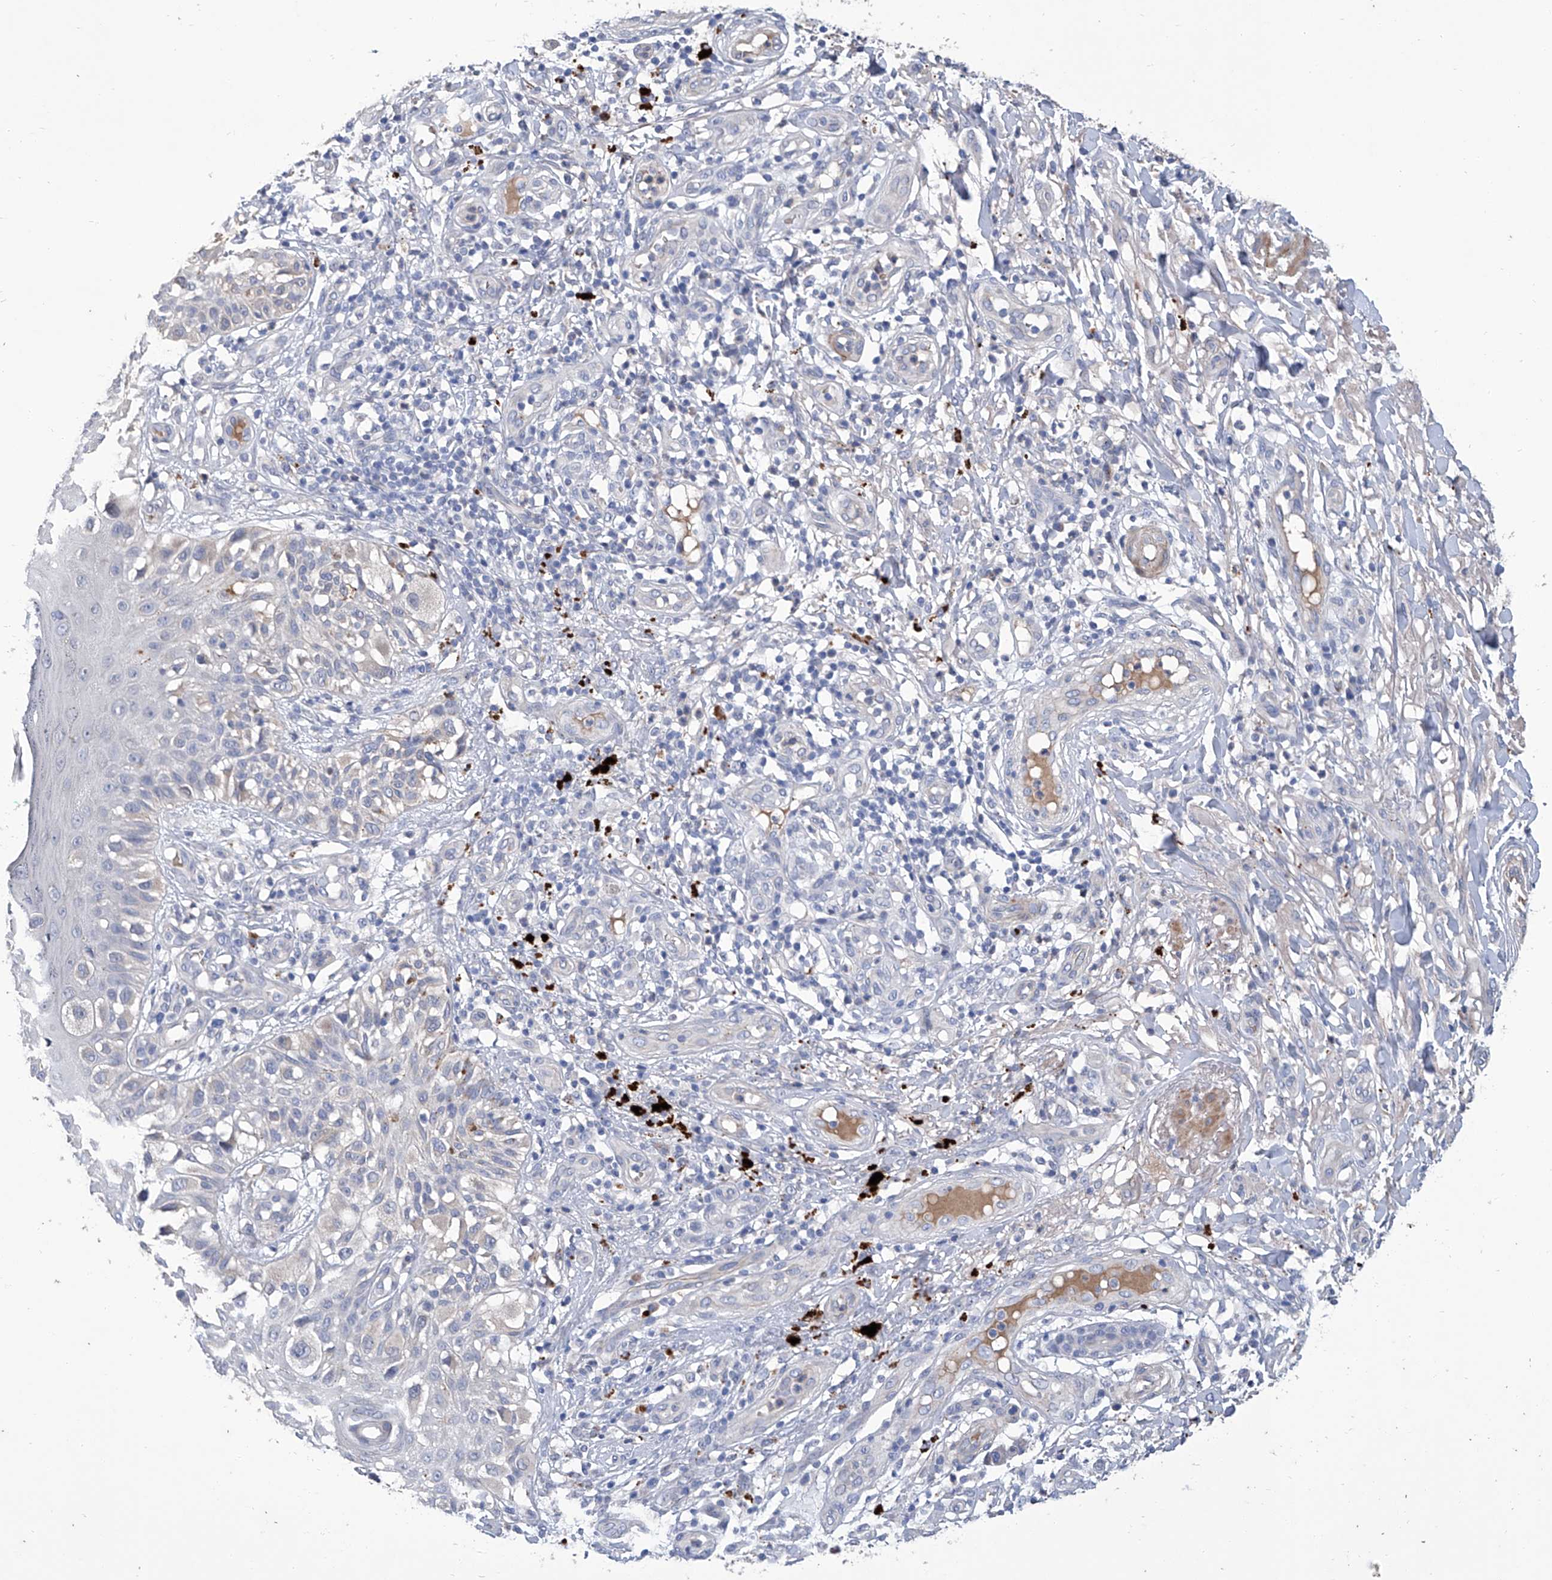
{"staining": {"intensity": "negative", "quantity": "none", "location": "none"}, "tissue": "melanoma", "cell_type": "Tumor cells", "image_type": "cancer", "snomed": [{"axis": "morphology", "description": "Malignant melanoma, NOS"}, {"axis": "topography", "description": "Skin"}], "caption": "The photomicrograph displays no staining of tumor cells in malignant melanoma.", "gene": "GPT", "patient": {"sex": "female", "age": 81}}